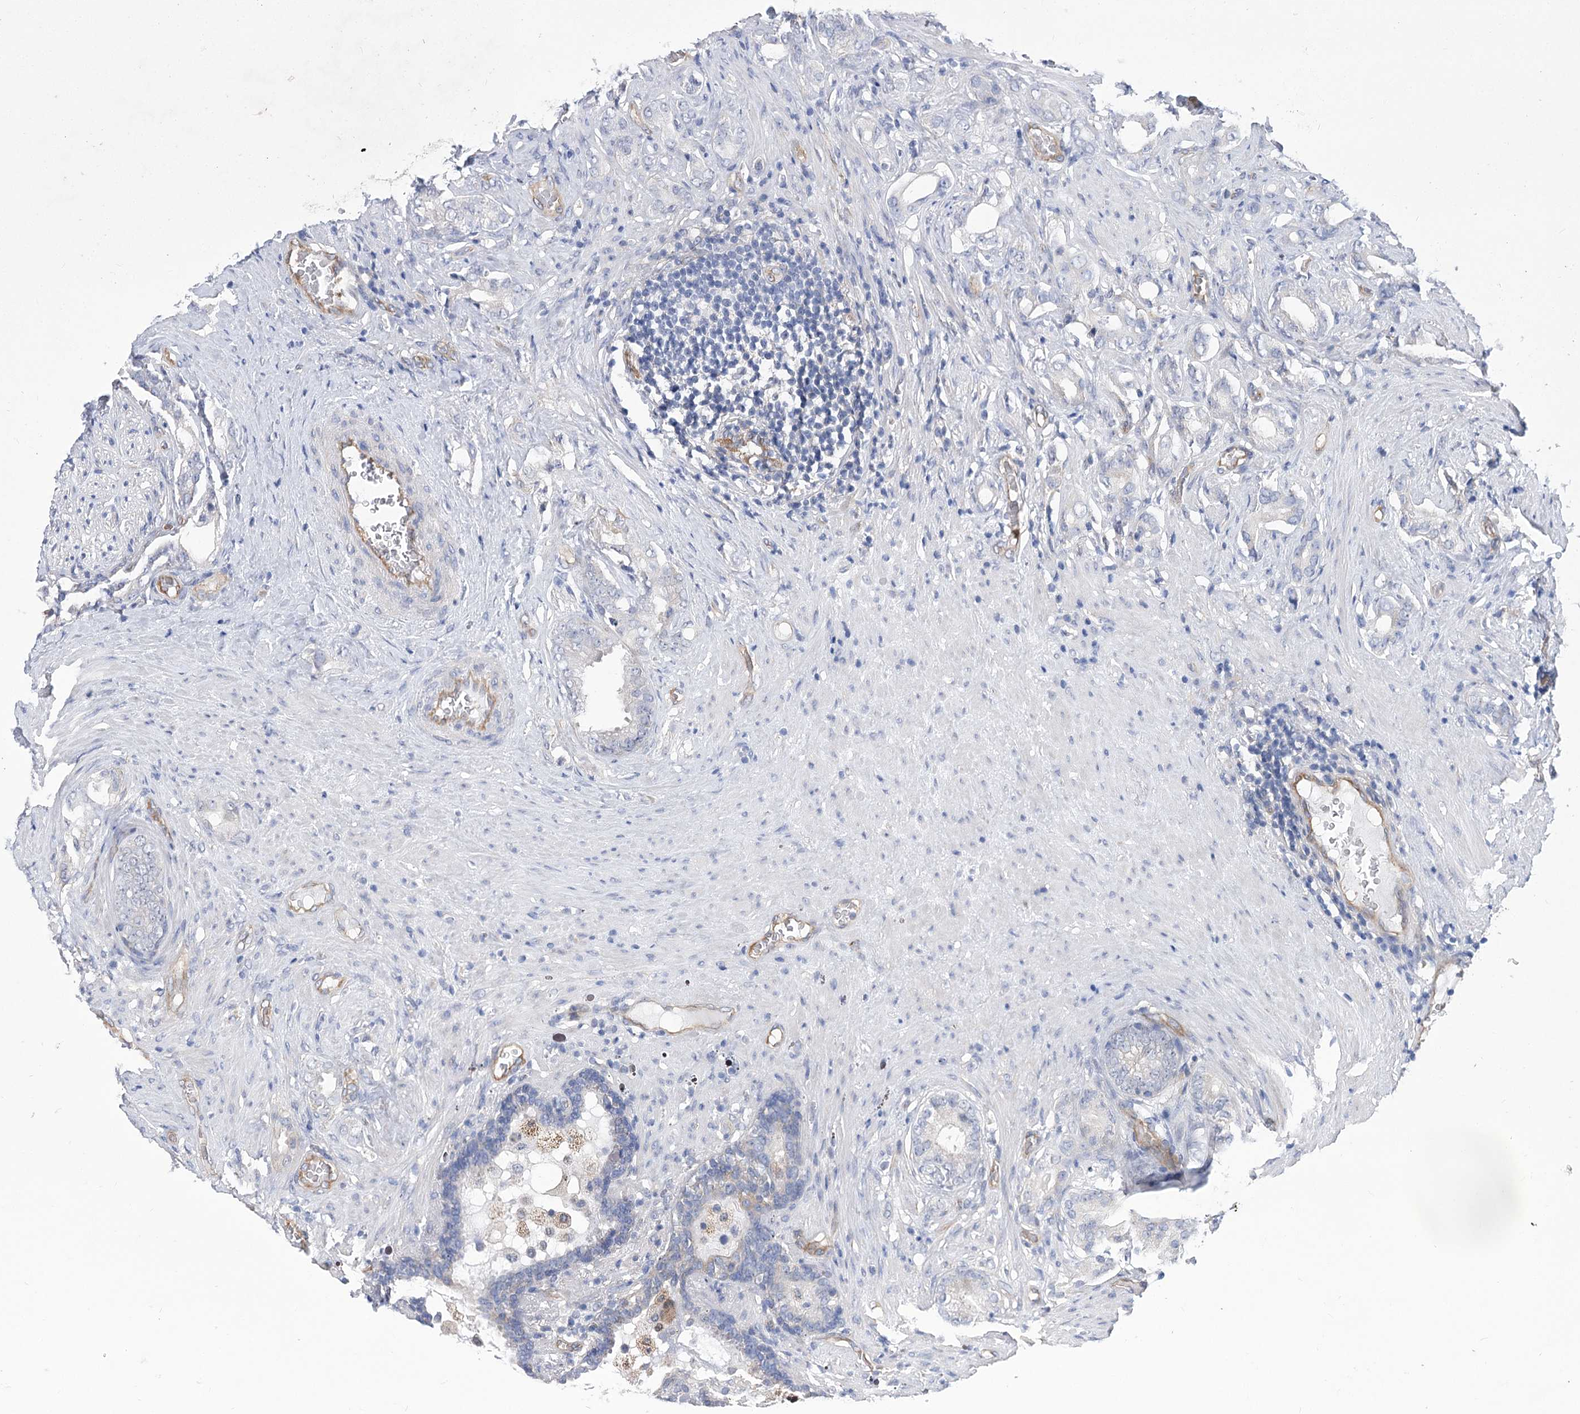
{"staining": {"intensity": "negative", "quantity": "none", "location": "none"}, "tissue": "prostate cancer", "cell_type": "Tumor cells", "image_type": "cancer", "snomed": [{"axis": "morphology", "description": "Adenocarcinoma, Low grade"}, {"axis": "topography", "description": "Prostate"}], "caption": "High magnification brightfield microscopy of prostate cancer (adenocarcinoma (low-grade)) stained with DAB (3,3'-diaminobenzidine) (brown) and counterstained with hematoxylin (blue): tumor cells show no significant positivity.", "gene": "THAP6", "patient": {"sex": "male", "age": 71}}